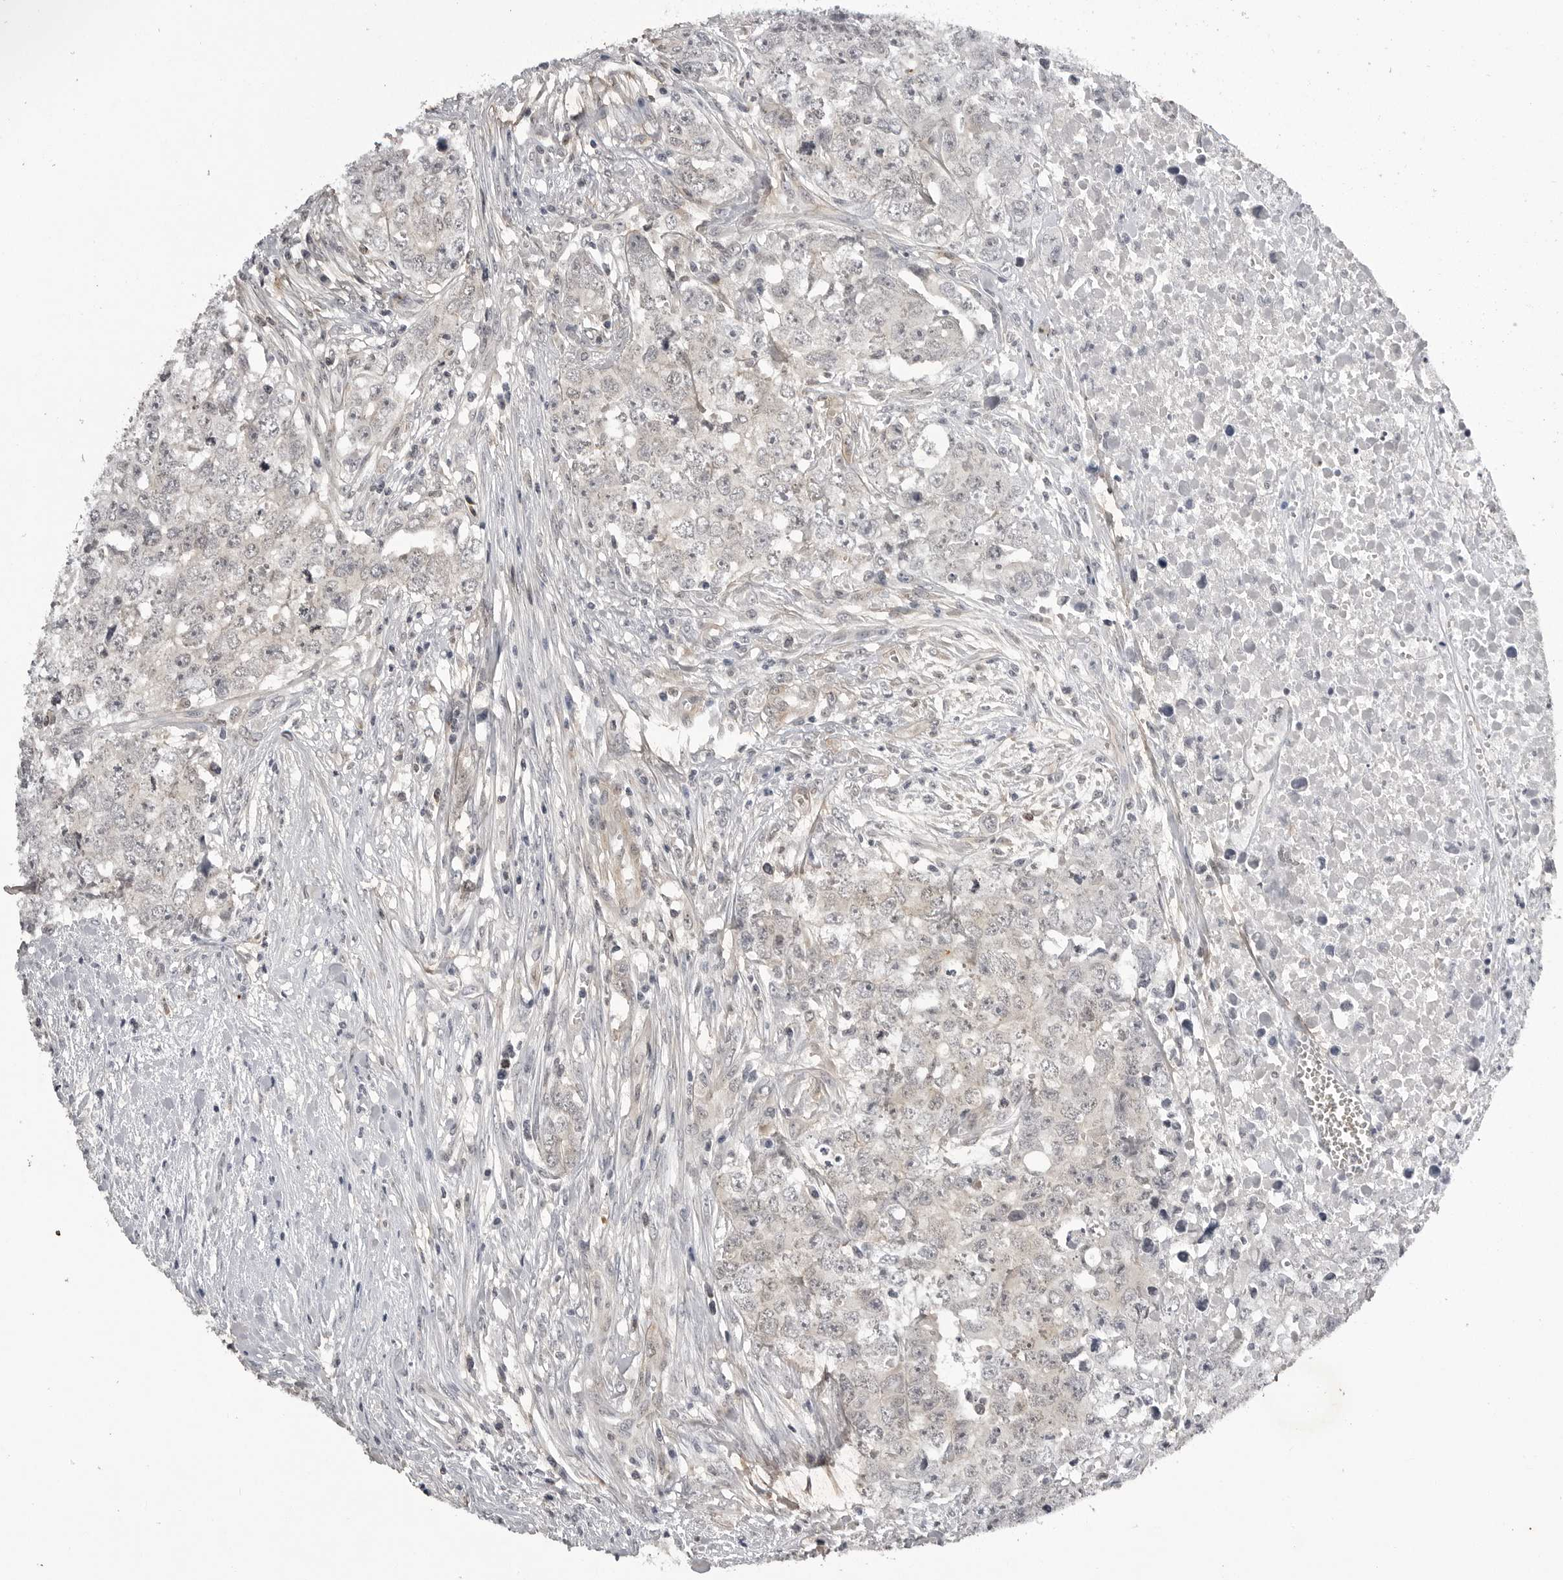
{"staining": {"intensity": "weak", "quantity": "<25%", "location": "cytoplasmic/membranous"}, "tissue": "testis cancer", "cell_type": "Tumor cells", "image_type": "cancer", "snomed": [{"axis": "morphology", "description": "Carcinoma, Embryonal, NOS"}, {"axis": "topography", "description": "Testis"}], "caption": "An immunohistochemistry (IHC) histopathology image of testis cancer (embryonal carcinoma) is shown. There is no staining in tumor cells of testis cancer (embryonal carcinoma).", "gene": "RRM1", "patient": {"sex": "male", "age": 28}}